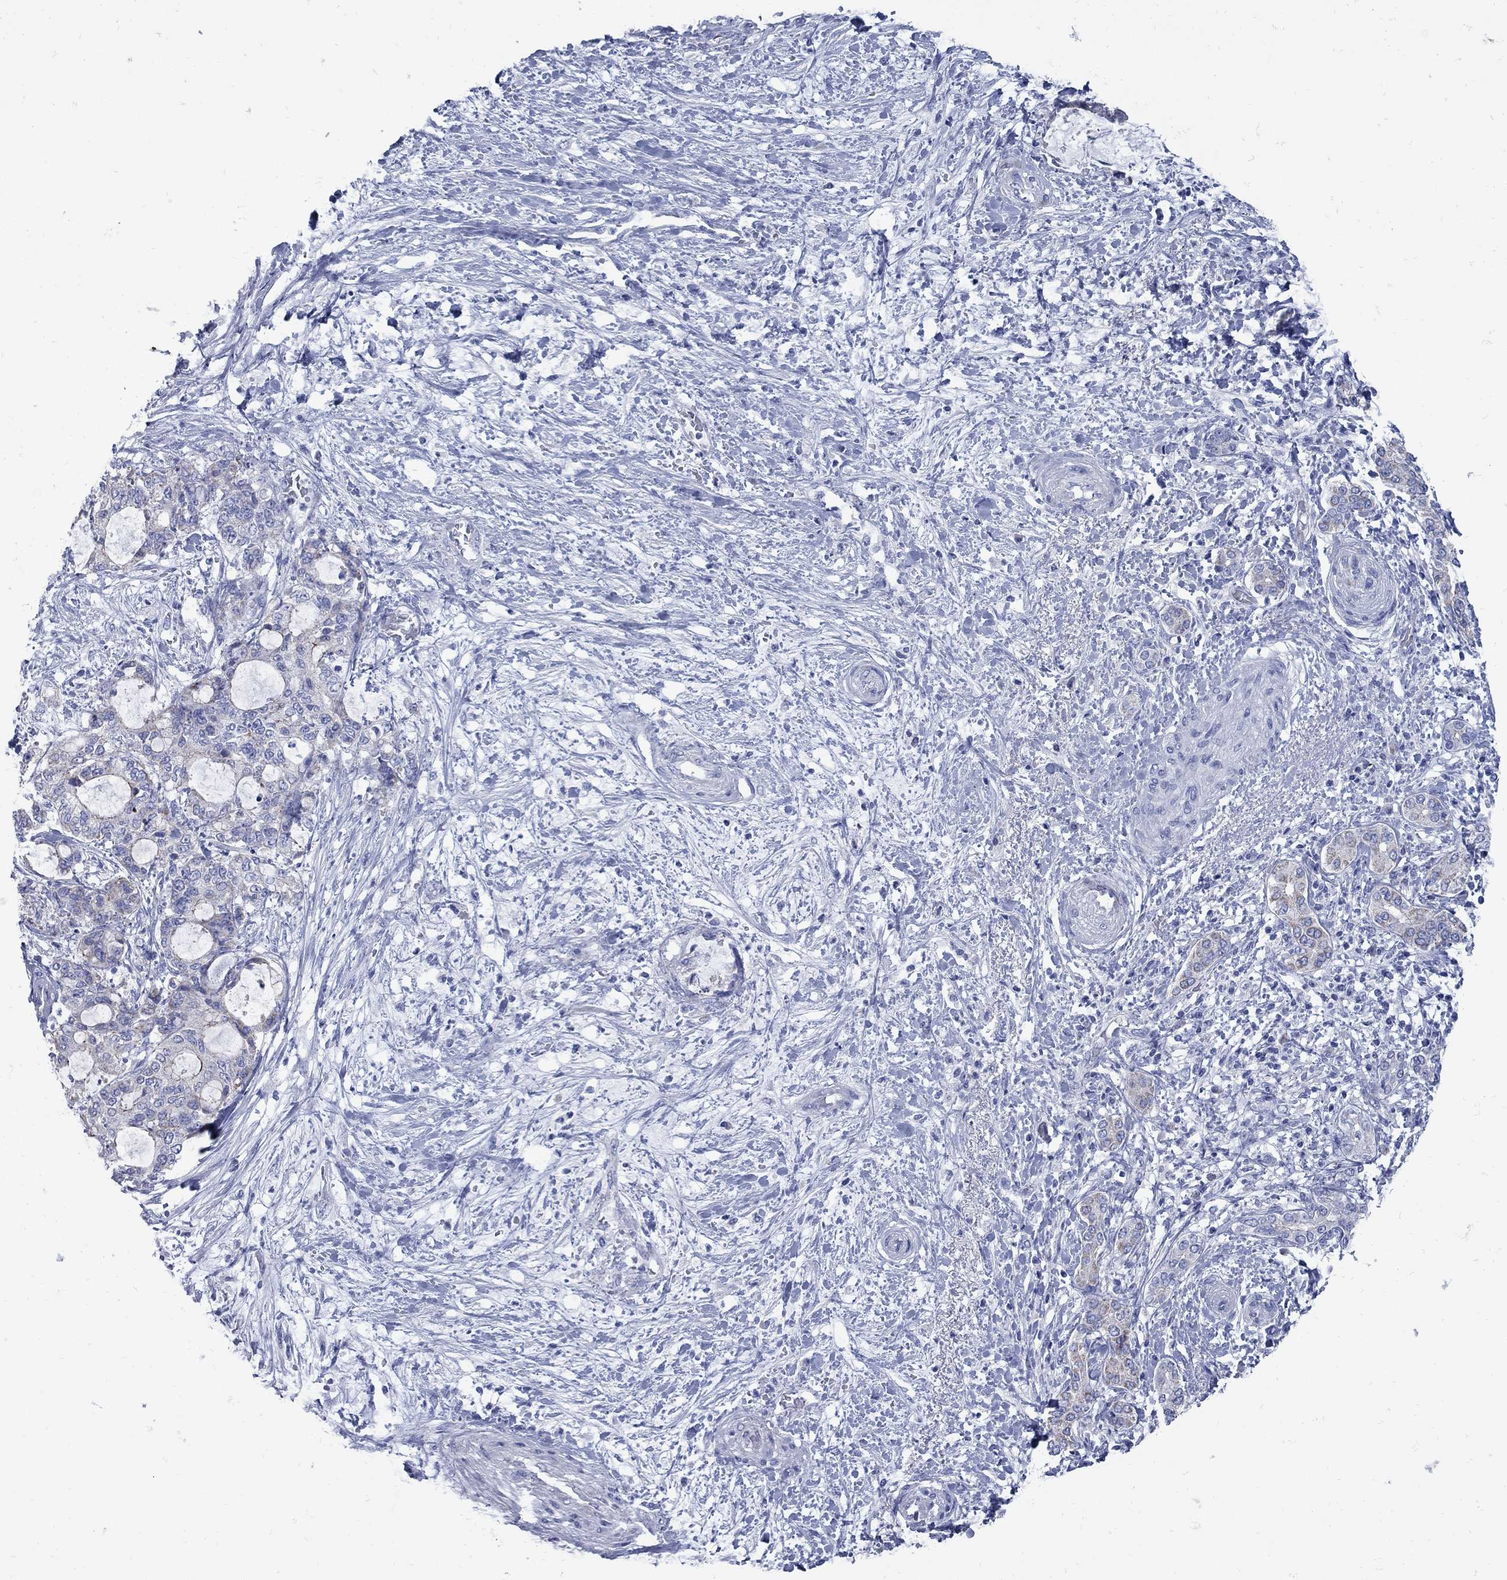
{"staining": {"intensity": "strong", "quantity": "<25%", "location": "cytoplasmic/membranous"}, "tissue": "liver cancer", "cell_type": "Tumor cells", "image_type": "cancer", "snomed": [{"axis": "morphology", "description": "Normal tissue, NOS"}, {"axis": "morphology", "description": "Cholangiocarcinoma"}, {"axis": "topography", "description": "Liver"}, {"axis": "topography", "description": "Peripheral nerve tissue"}], "caption": "The histopathology image demonstrates staining of liver cholangiocarcinoma, revealing strong cytoplasmic/membranous protein expression (brown color) within tumor cells. Immunohistochemistry (ihc) stains the protein of interest in brown and the nuclei are stained blue.", "gene": "PDZD3", "patient": {"sex": "female", "age": 73}}